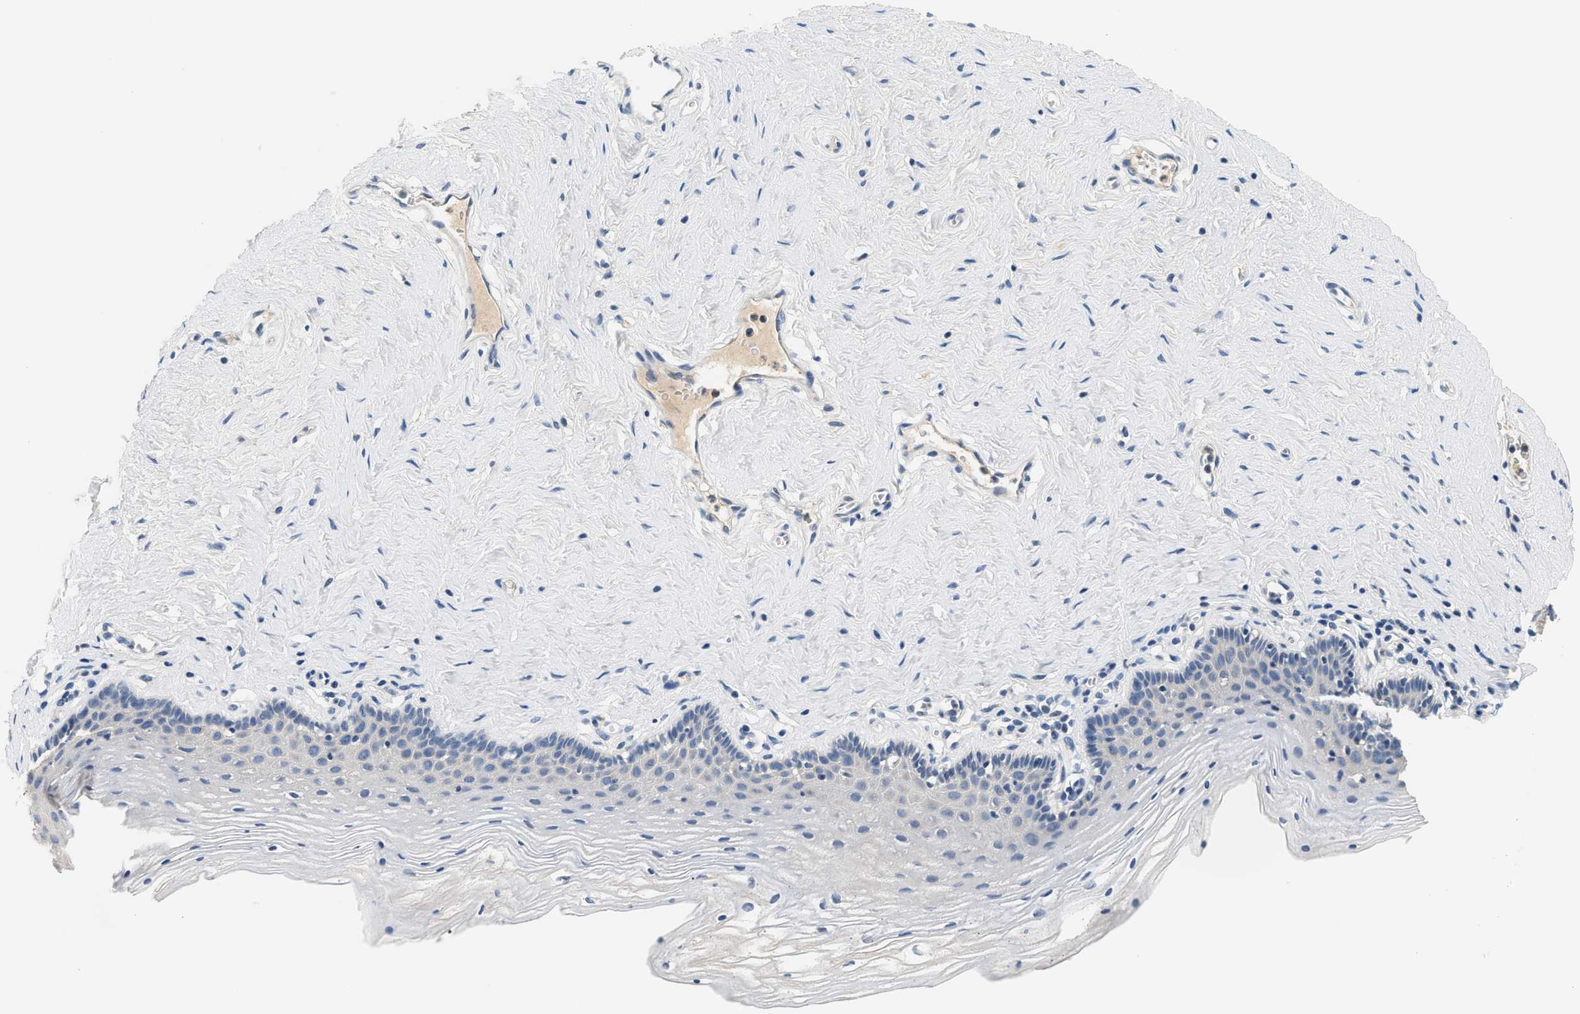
{"staining": {"intensity": "negative", "quantity": "none", "location": "none"}, "tissue": "vagina", "cell_type": "Squamous epithelial cells", "image_type": "normal", "snomed": [{"axis": "morphology", "description": "Normal tissue, NOS"}, {"axis": "topography", "description": "Vagina"}], "caption": "DAB immunohistochemical staining of unremarkable human vagina exhibits no significant positivity in squamous epithelial cells.", "gene": "SLC35E1", "patient": {"sex": "female", "age": 32}}